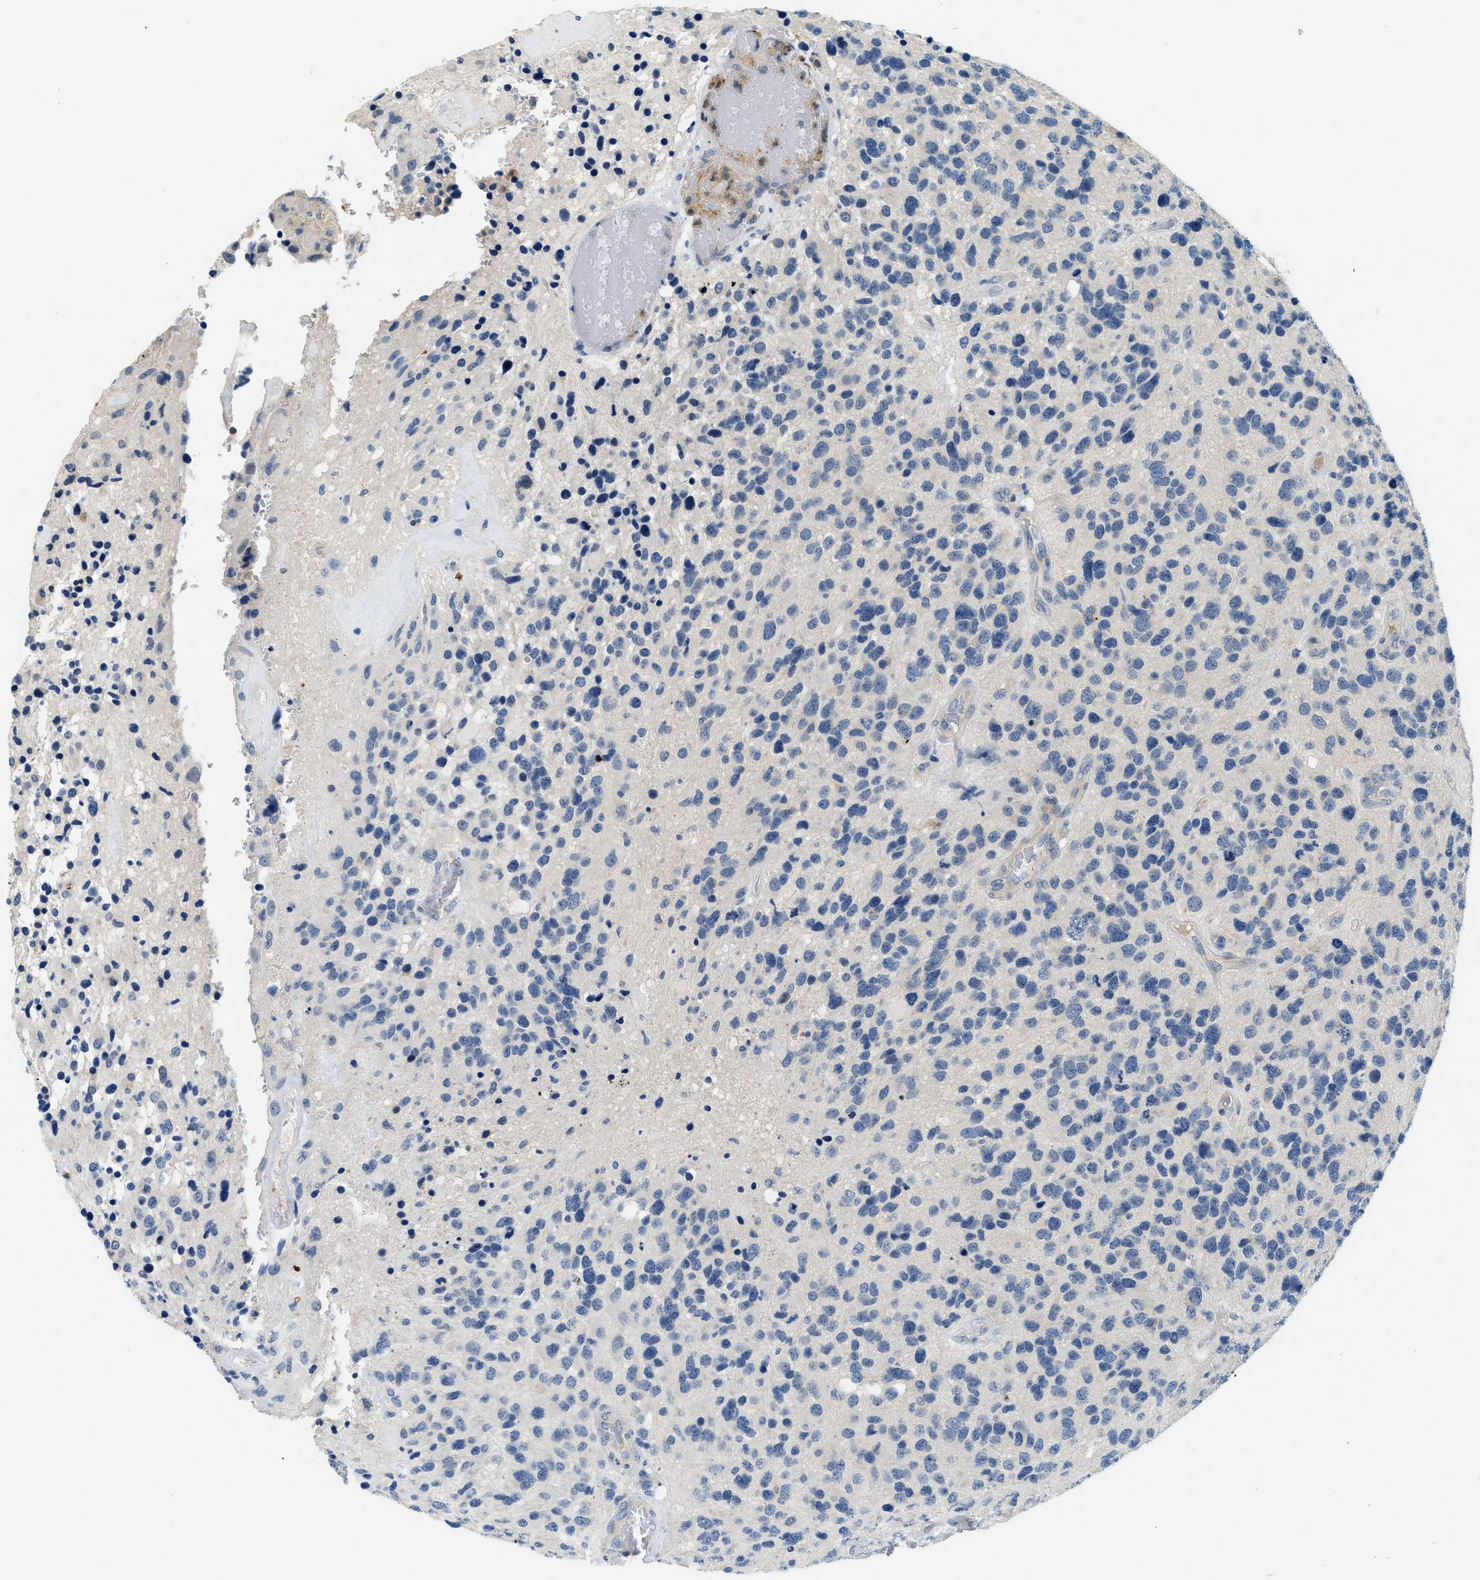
{"staining": {"intensity": "negative", "quantity": "none", "location": "none"}, "tissue": "glioma", "cell_type": "Tumor cells", "image_type": "cancer", "snomed": [{"axis": "morphology", "description": "Glioma, malignant, High grade"}, {"axis": "topography", "description": "Brain"}], "caption": "This is a photomicrograph of immunohistochemistry staining of glioma, which shows no staining in tumor cells.", "gene": "RASGRP2", "patient": {"sex": "female", "age": 58}}